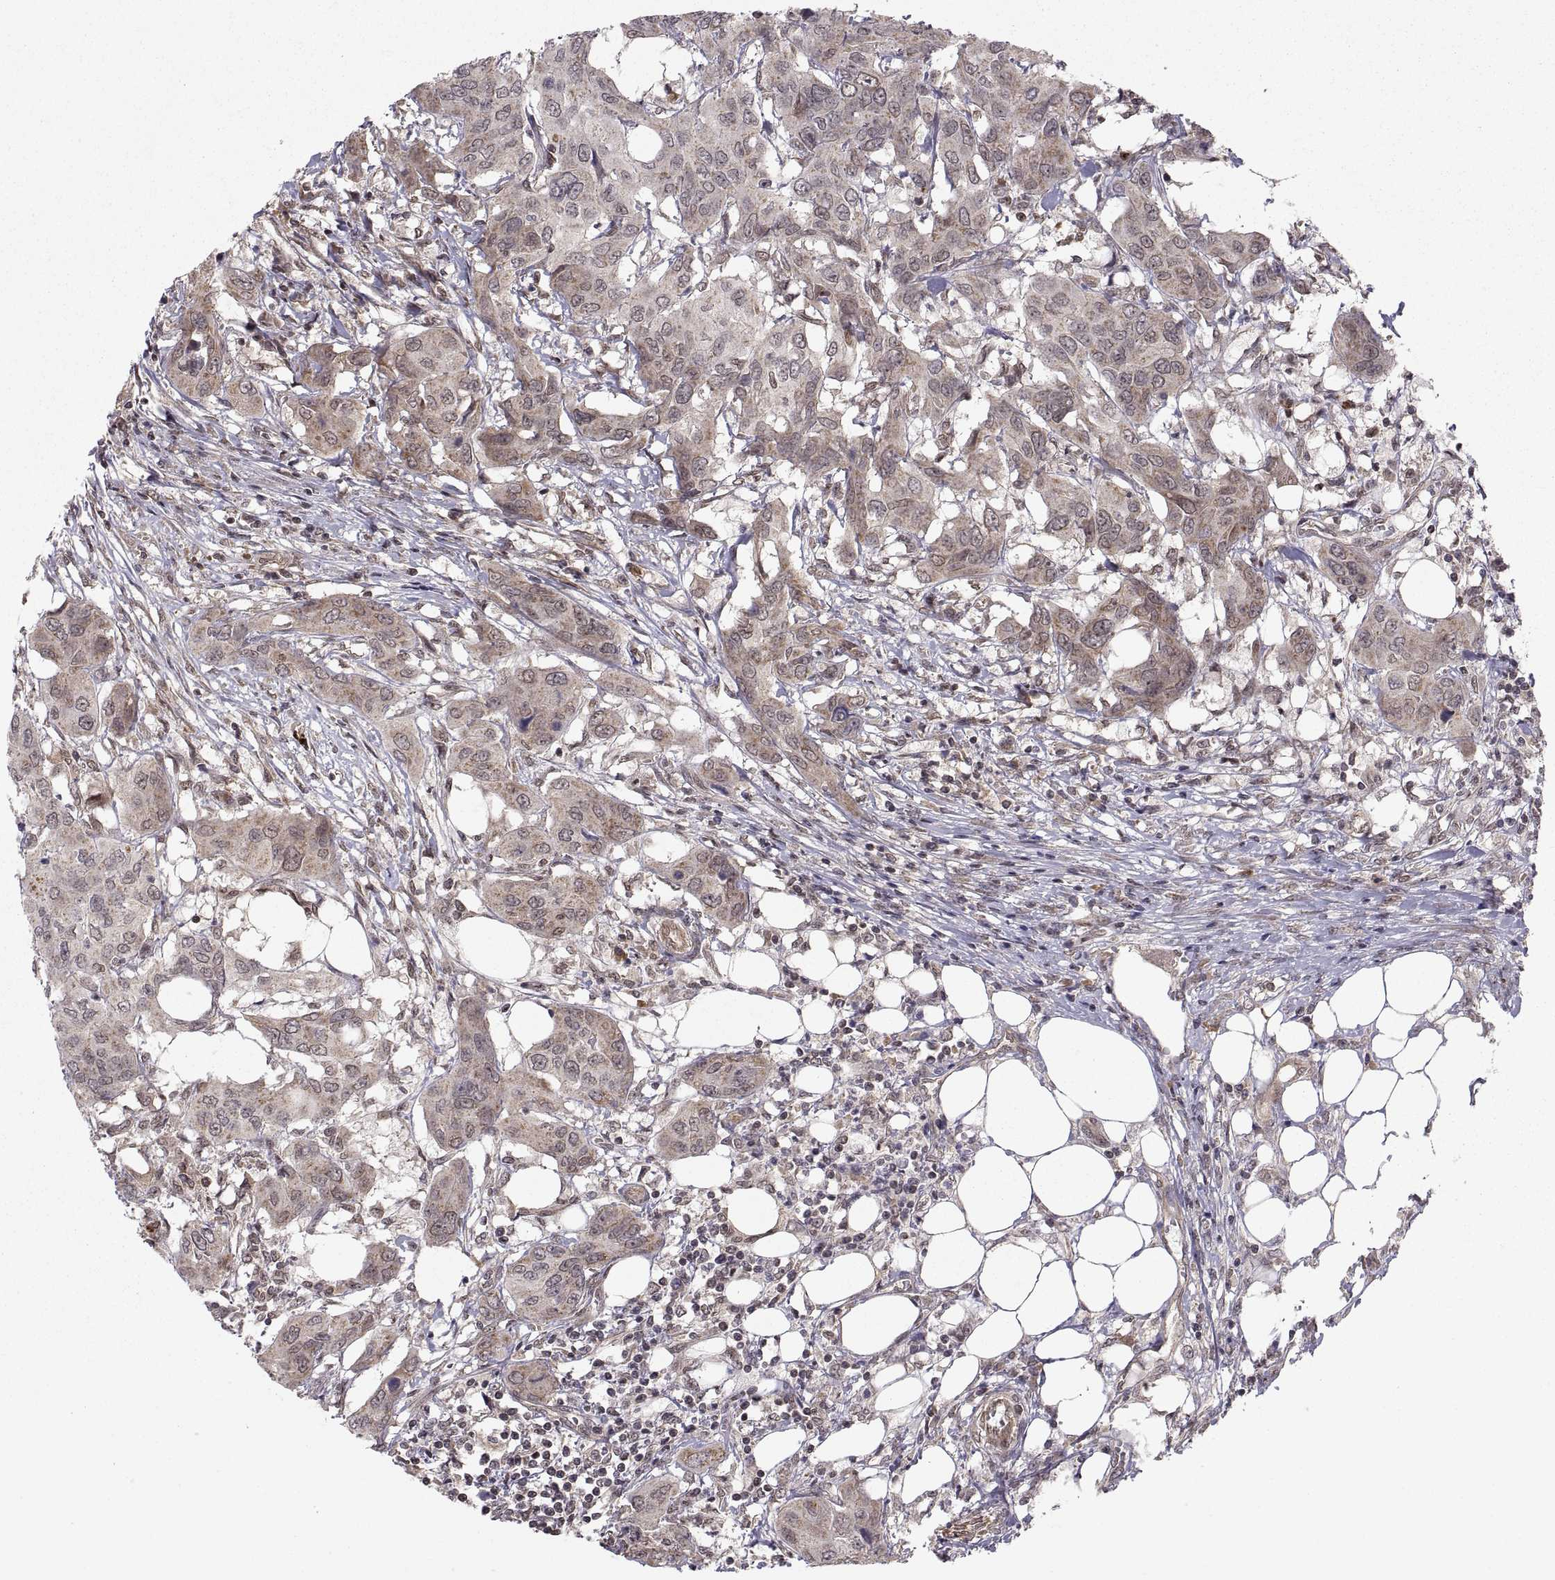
{"staining": {"intensity": "strong", "quantity": "<25%", "location": "cytoplasmic/membranous"}, "tissue": "urothelial cancer", "cell_type": "Tumor cells", "image_type": "cancer", "snomed": [{"axis": "morphology", "description": "Urothelial carcinoma, NOS"}, {"axis": "morphology", "description": "Urothelial carcinoma, High grade"}, {"axis": "topography", "description": "Urinary bladder"}], "caption": "Brown immunohistochemical staining in human urothelial cancer reveals strong cytoplasmic/membranous staining in approximately <25% of tumor cells.", "gene": "ABL2", "patient": {"sex": "male", "age": 63}}